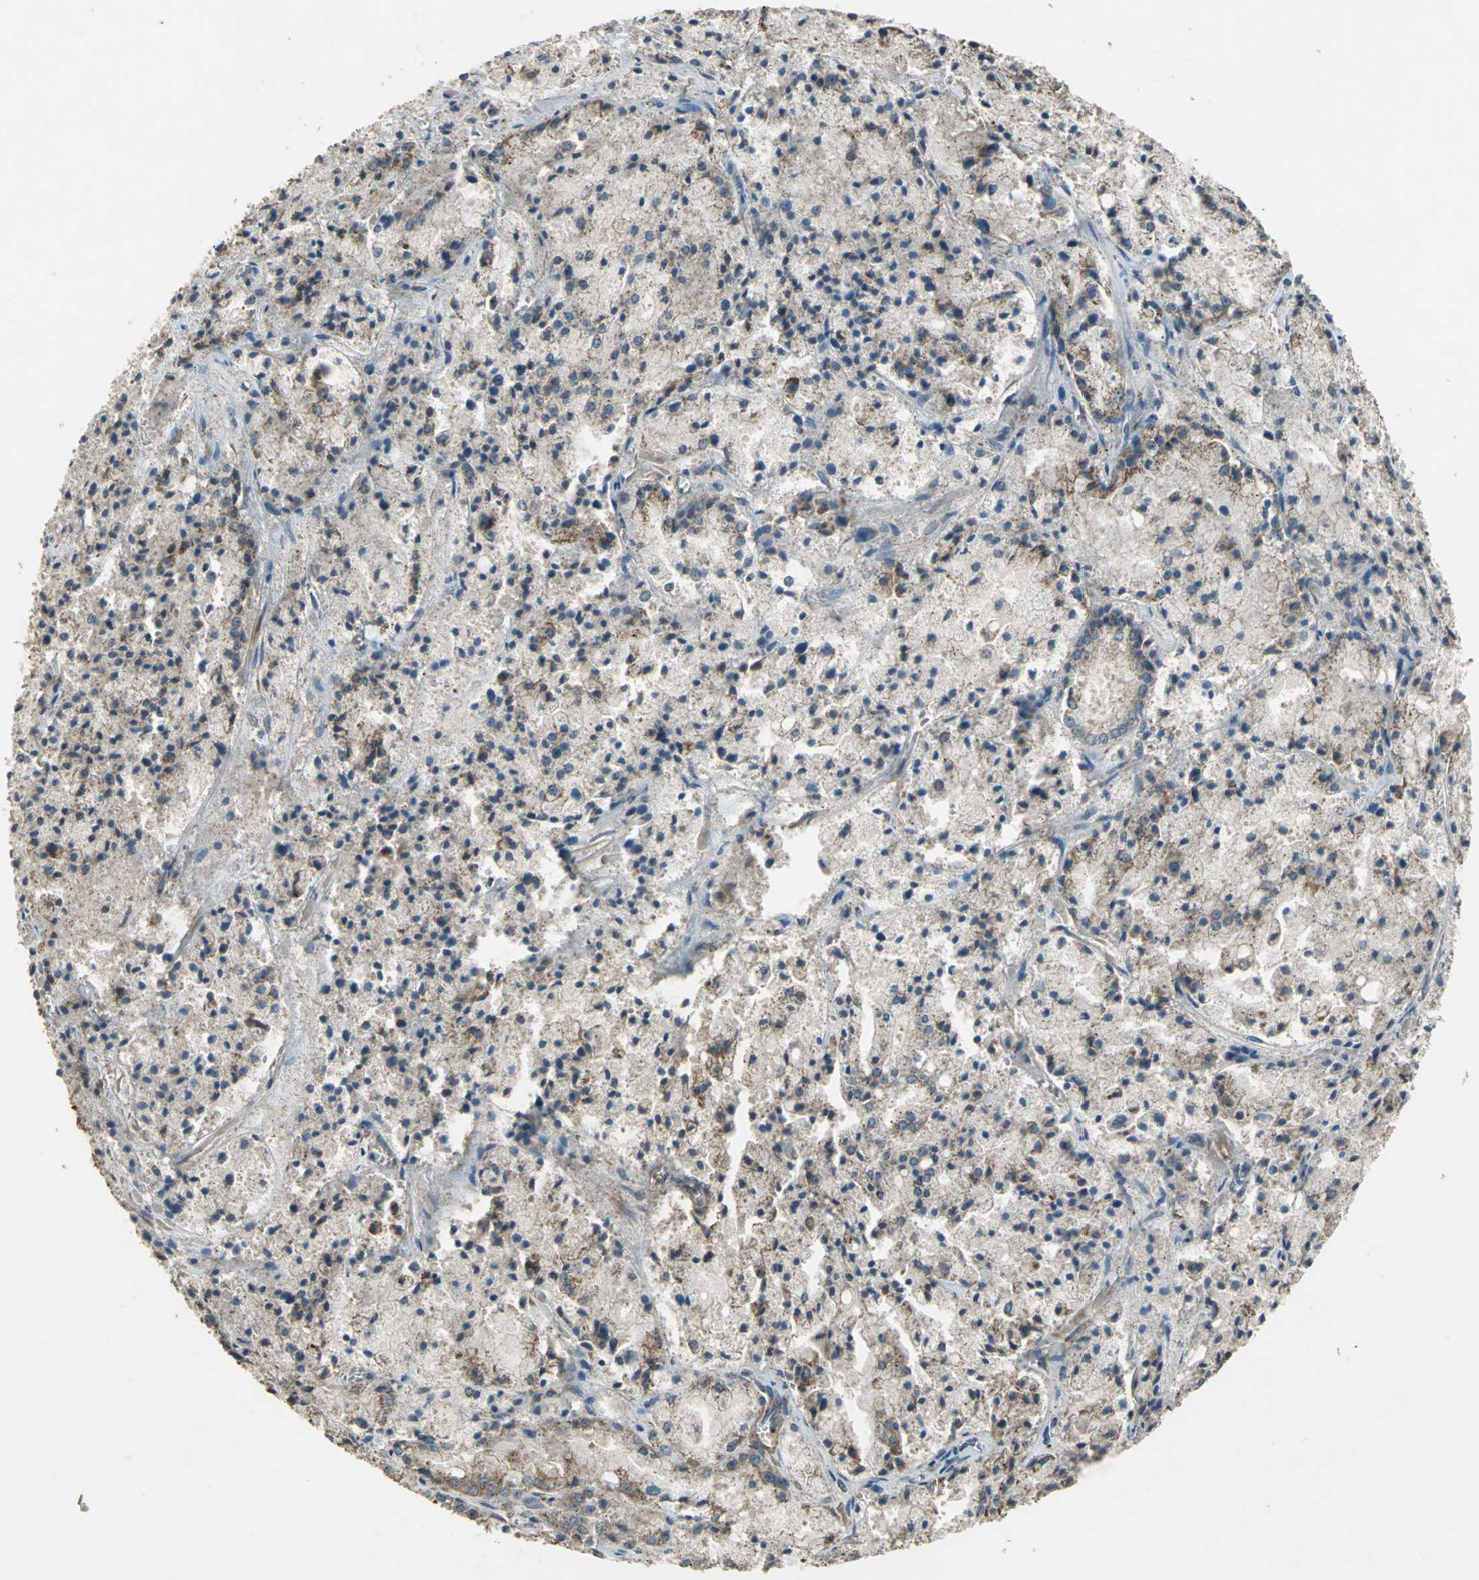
{"staining": {"intensity": "moderate", "quantity": "25%-75%", "location": "cytoplasmic/membranous"}, "tissue": "prostate cancer", "cell_type": "Tumor cells", "image_type": "cancer", "snomed": [{"axis": "morphology", "description": "Adenocarcinoma, Low grade"}, {"axis": "topography", "description": "Prostate"}], "caption": "IHC histopathology image of human prostate low-grade adenocarcinoma stained for a protein (brown), which shows medium levels of moderate cytoplasmic/membranous staining in about 25%-75% of tumor cells.", "gene": "POLRMT", "patient": {"sex": "male", "age": 64}}